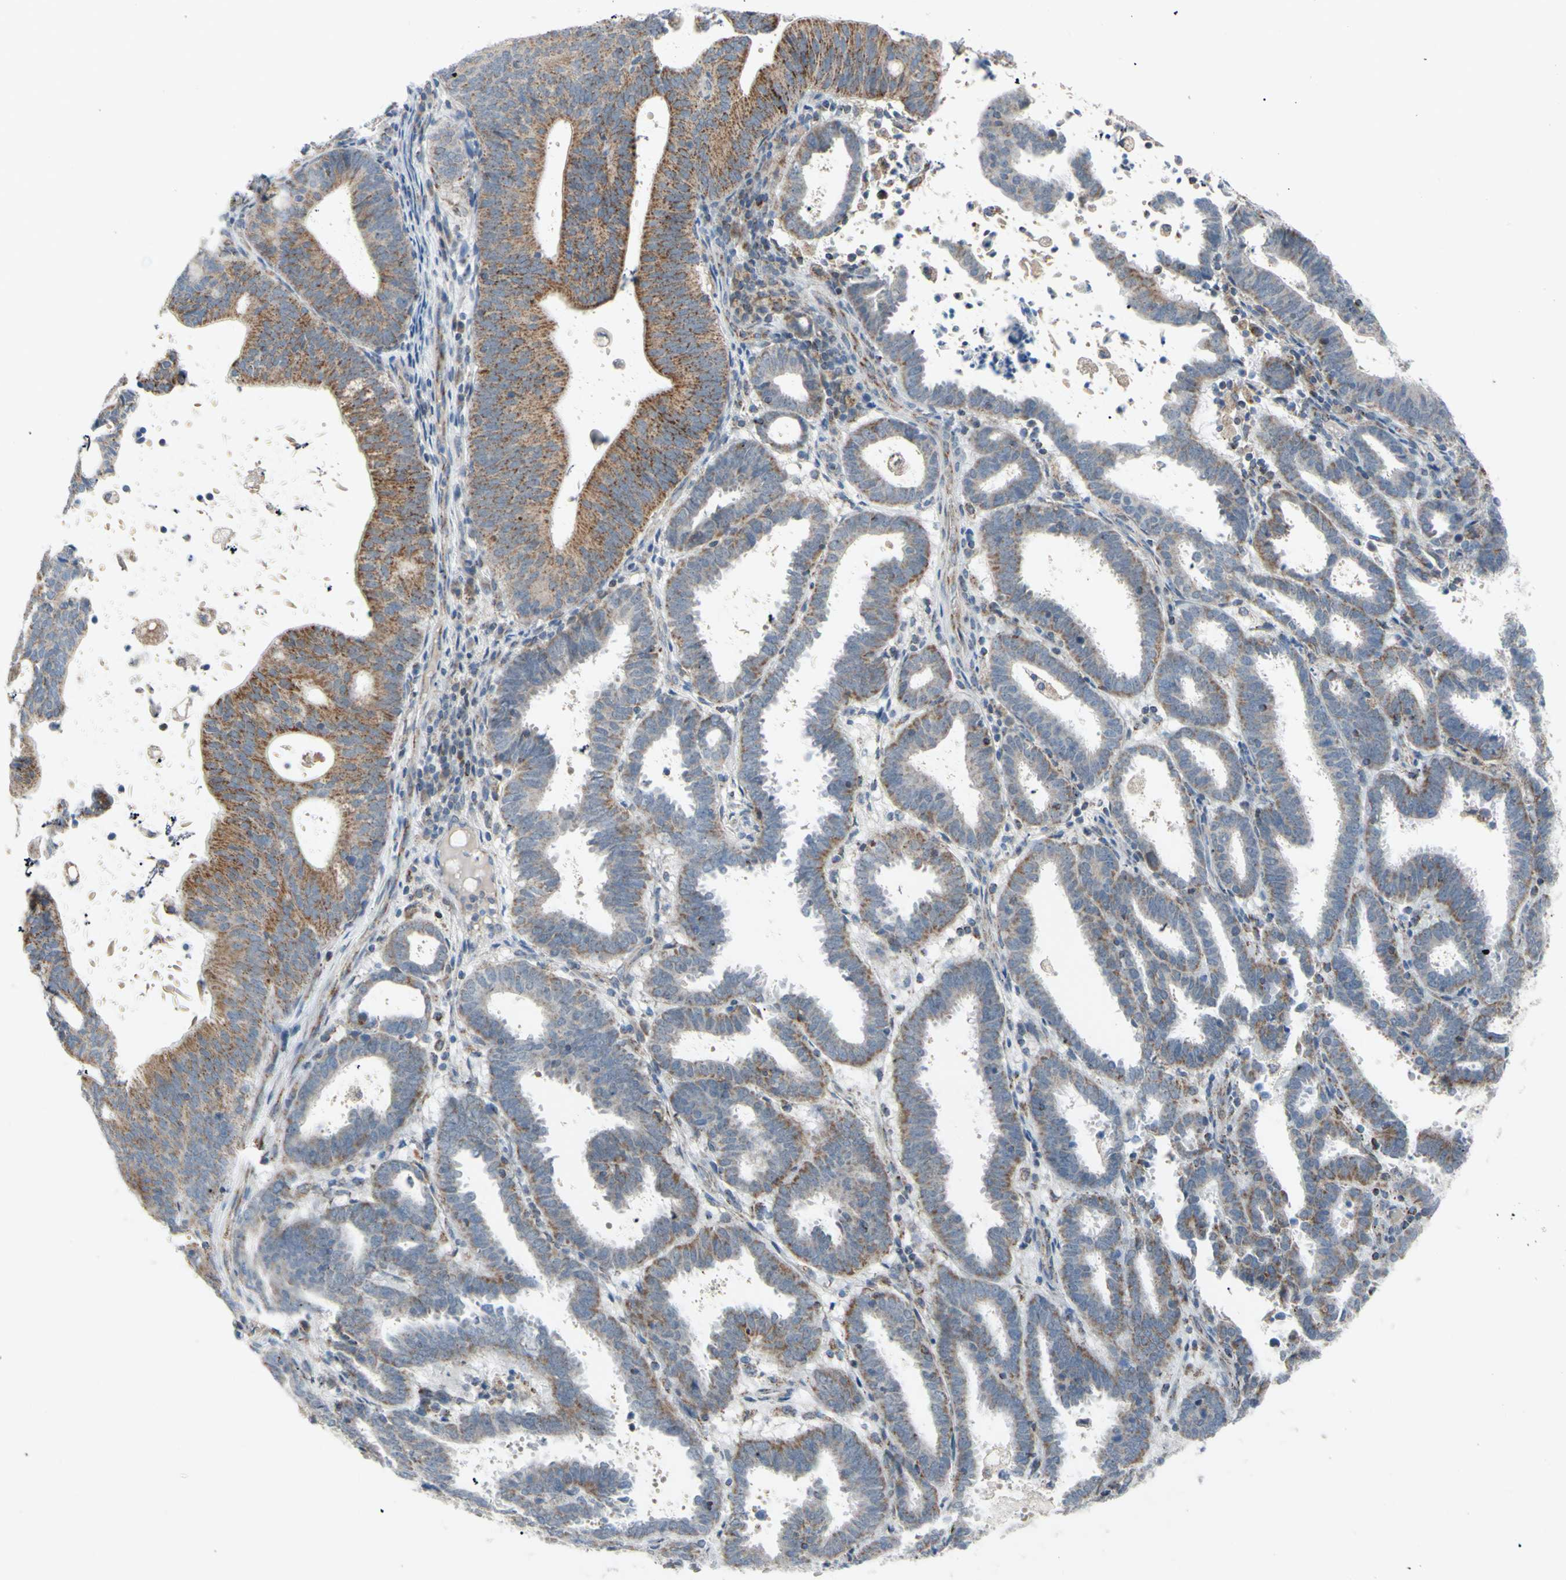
{"staining": {"intensity": "moderate", "quantity": "25%-75%", "location": "cytoplasmic/membranous"}, "tissue": "endometrial cancer", "cell_type": "Tumor cells", "image_type": "cancer", "snomed": [{"axis": "morphology", "description": "Adenocarcinoma, NOS"}, {"axis": "topography", "description": "Uterus"}], "caption": "Immunohistochemical staining of human adenocarcinoma (endometrial) reveals medium levels of moderate cytoplasmic/membranous protein expression in approximately 25%-75% of tumor cells.", "gene": "GLT8D1", "patient": {"sex": "female", "age": 83}}